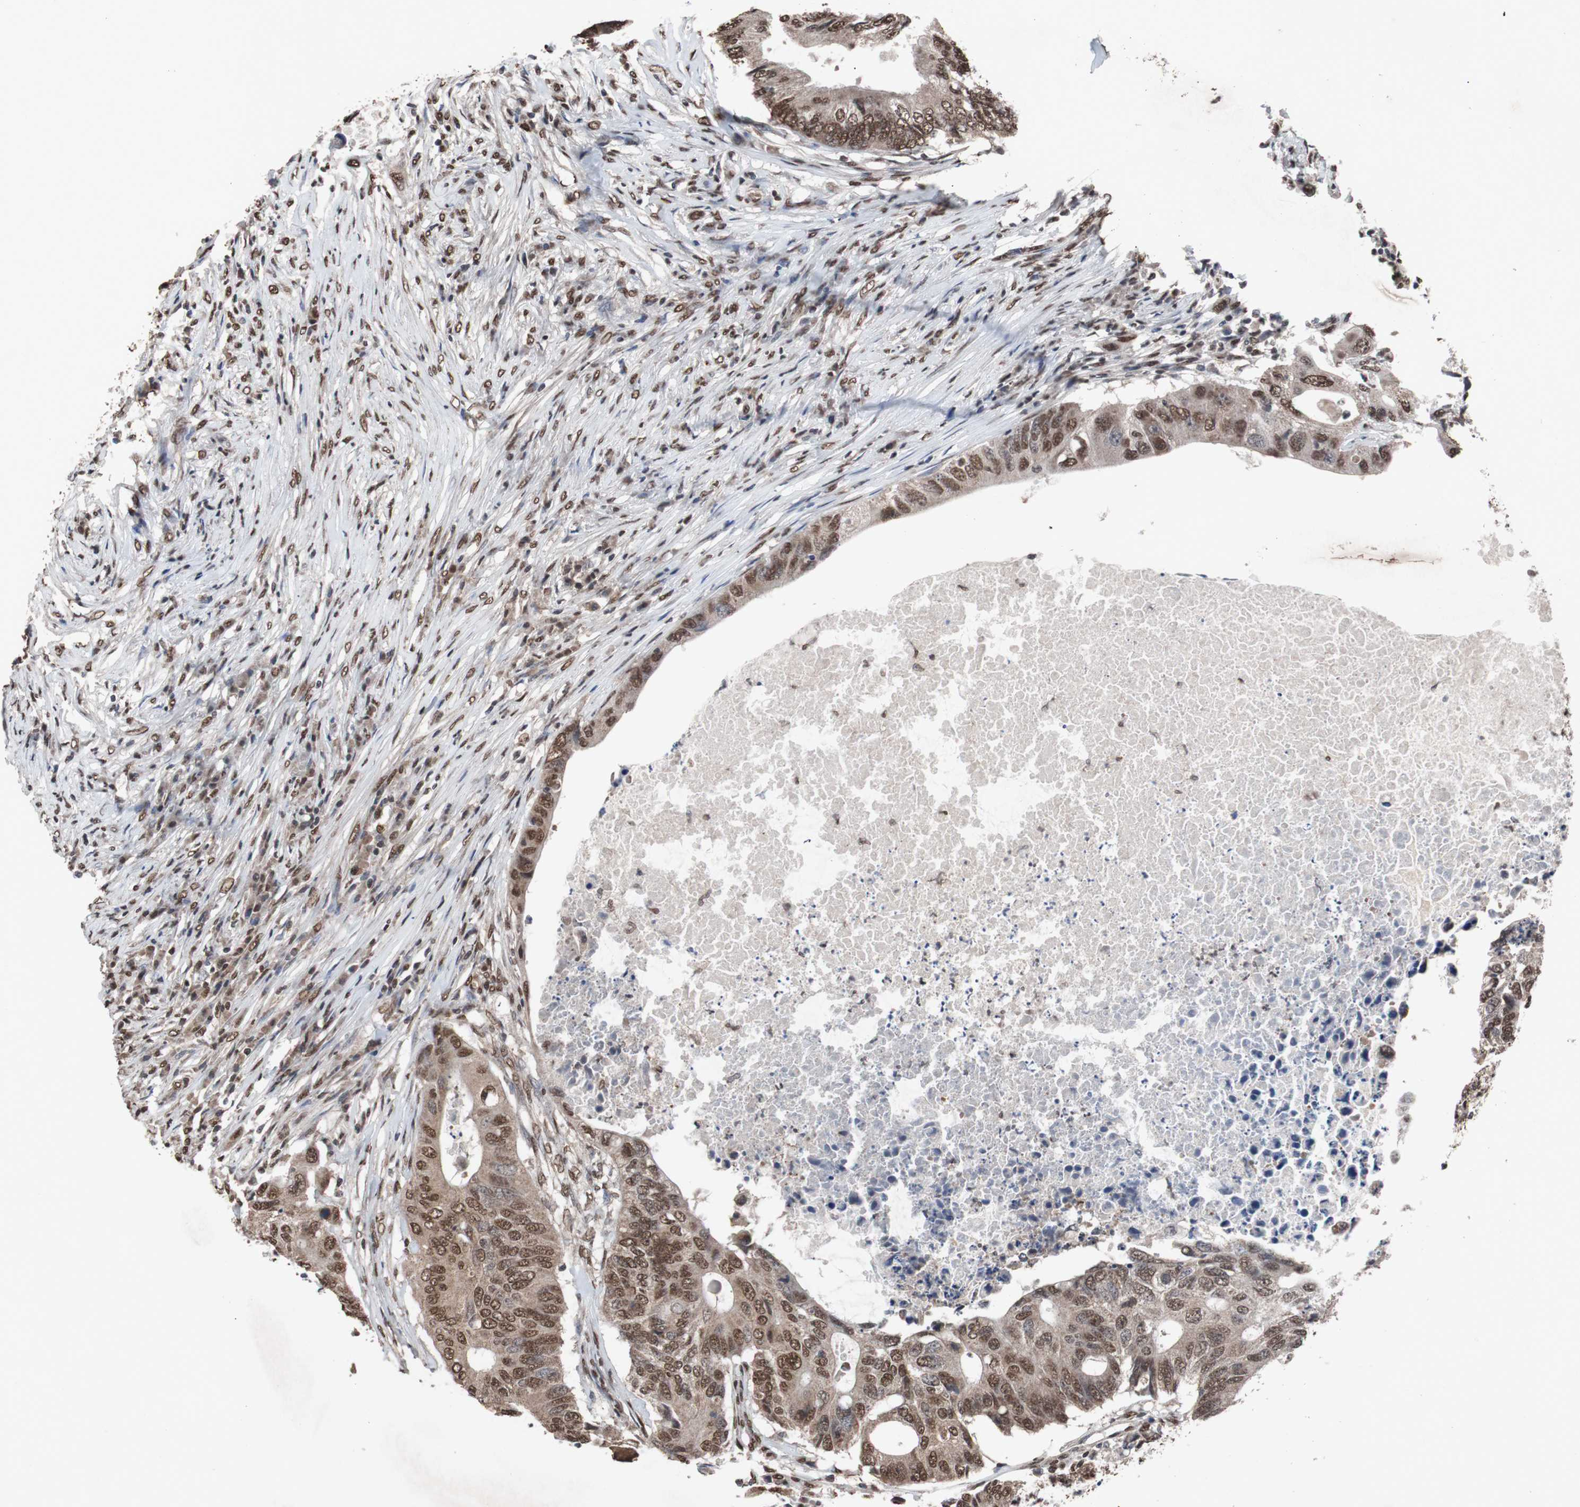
{"staining": {"intensity": "moderate", "quantity": ">75%", "location": "cytoplasmic/membranous,nuclear"}, "tissue": "colorectal cancer", "cell_type": "Tumor cells", "image_type": "cancer", "snomed": [{"axis": "morphology", "description": "Adenocarcinoma, NOS"}, {"axis": "topography", "description": "Colon"}], "caption": "Immunohistochemistry (DAB (3,3'-diaminobenzidine)) staining of colorectal adenocarcinoma demonstrates moderate cytoplasmic/membranous and nuclear protein staining in approximately >75% of tumor cells.", "gene": "MED27", "patient": {"sex": "male", "age": 71}}